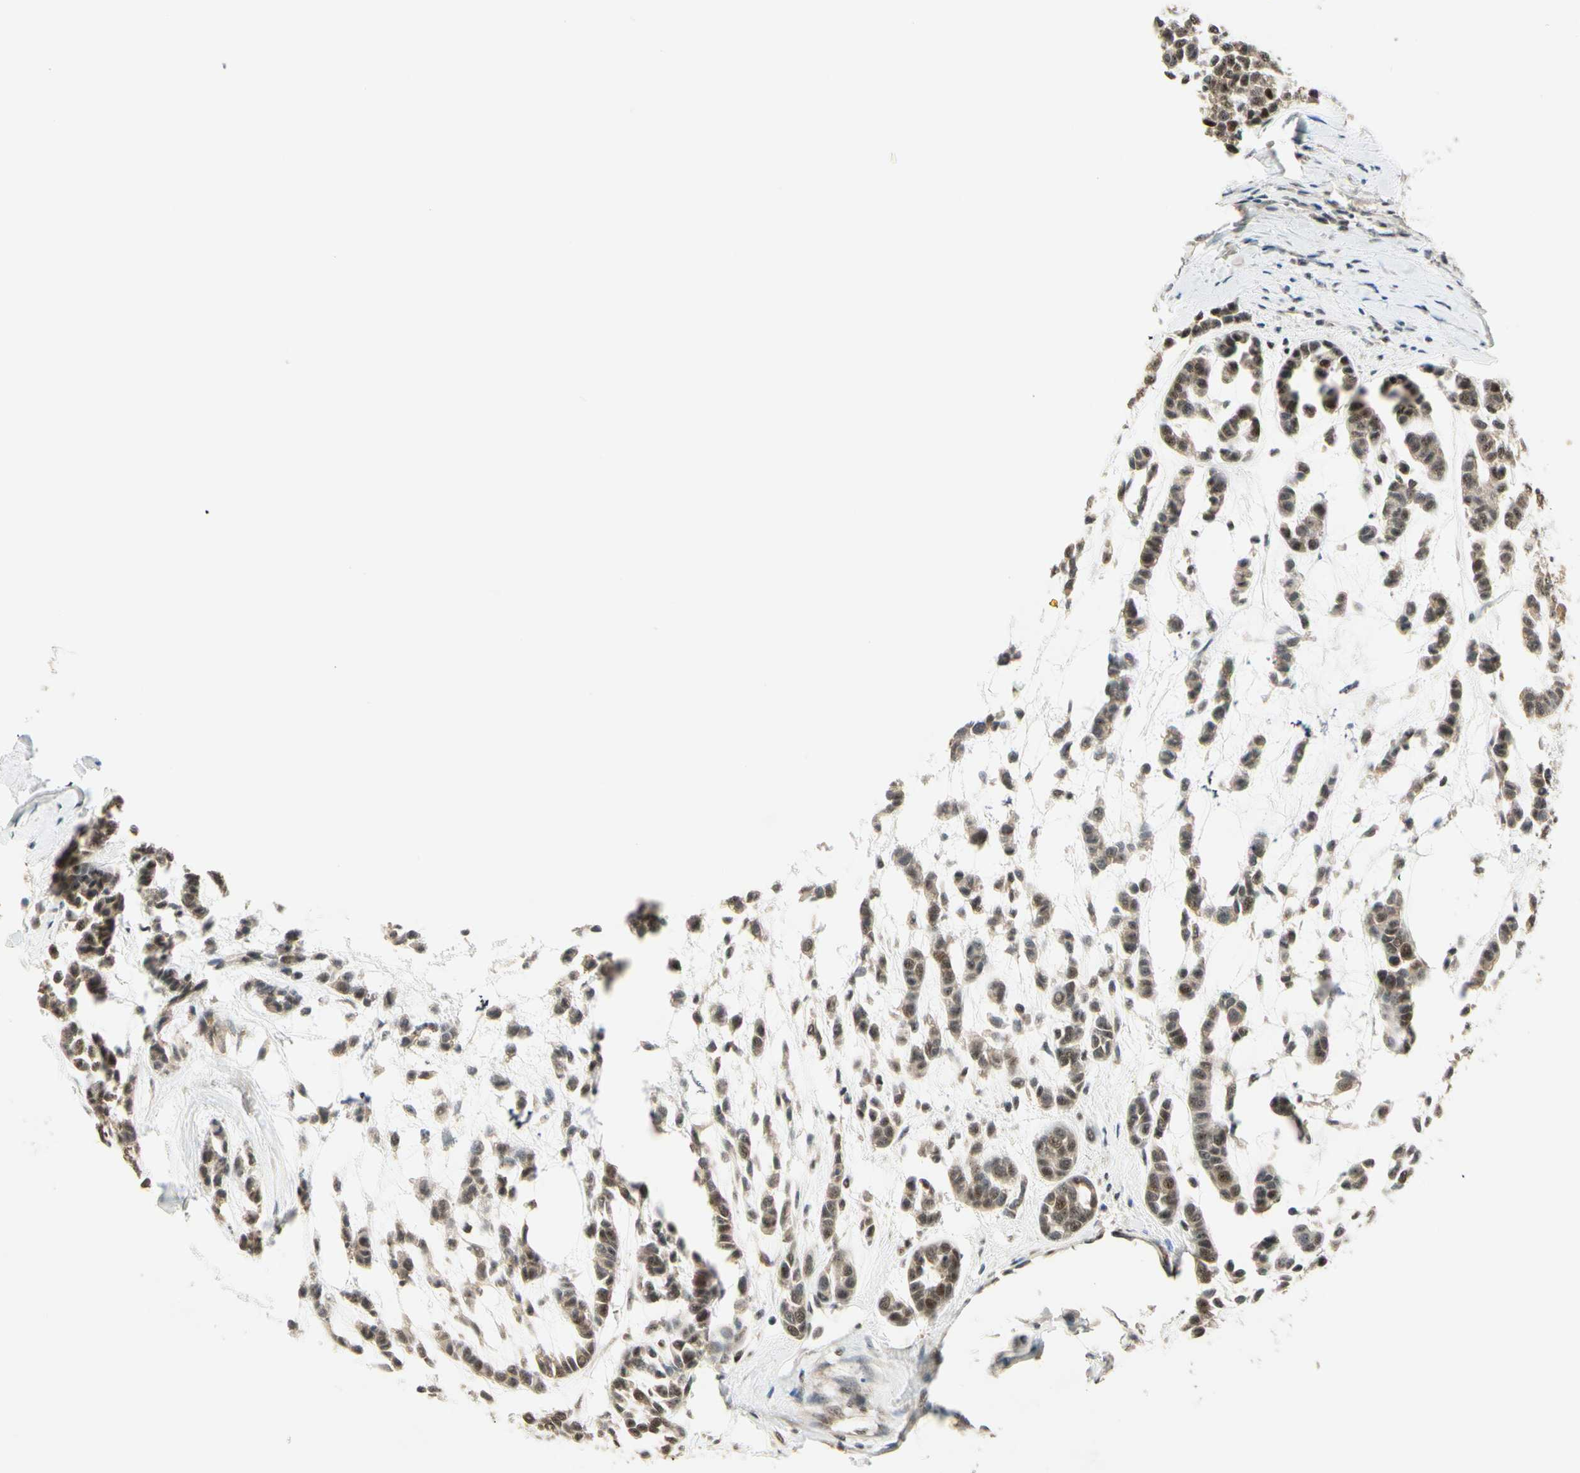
{"staining": {"intensity": "moderate", "quantity": ">75%", "location": "cytoplasmic/membranous,nuclear"}, "tissue": "head and neck cancer", "cell_type": "Tumor cells", "image_type": "cancer", "snomed": [{"axis": "morphology", "description": "Adenocarcinoma, NOS"}, {"axis": "morphology", "description": "Adenoma, NOS"}, {"axis": "topography", "description": "Head-Neck"}], "caption": "Protein staining by immunohistochemistry (IHC) displays moderate cytoplasmic/membranous and nuclear positivity in about >75% of tumor cells in head and neck adenocarcinoma. The staining is performed using DAB (3,3'-diaminobenzidine) brown chromogen to label protein expression. The nuclei are counter-stained blue using hematoxylin.", "gene": "MCPH1", "patient": {"sex": "female", "age": 55}}